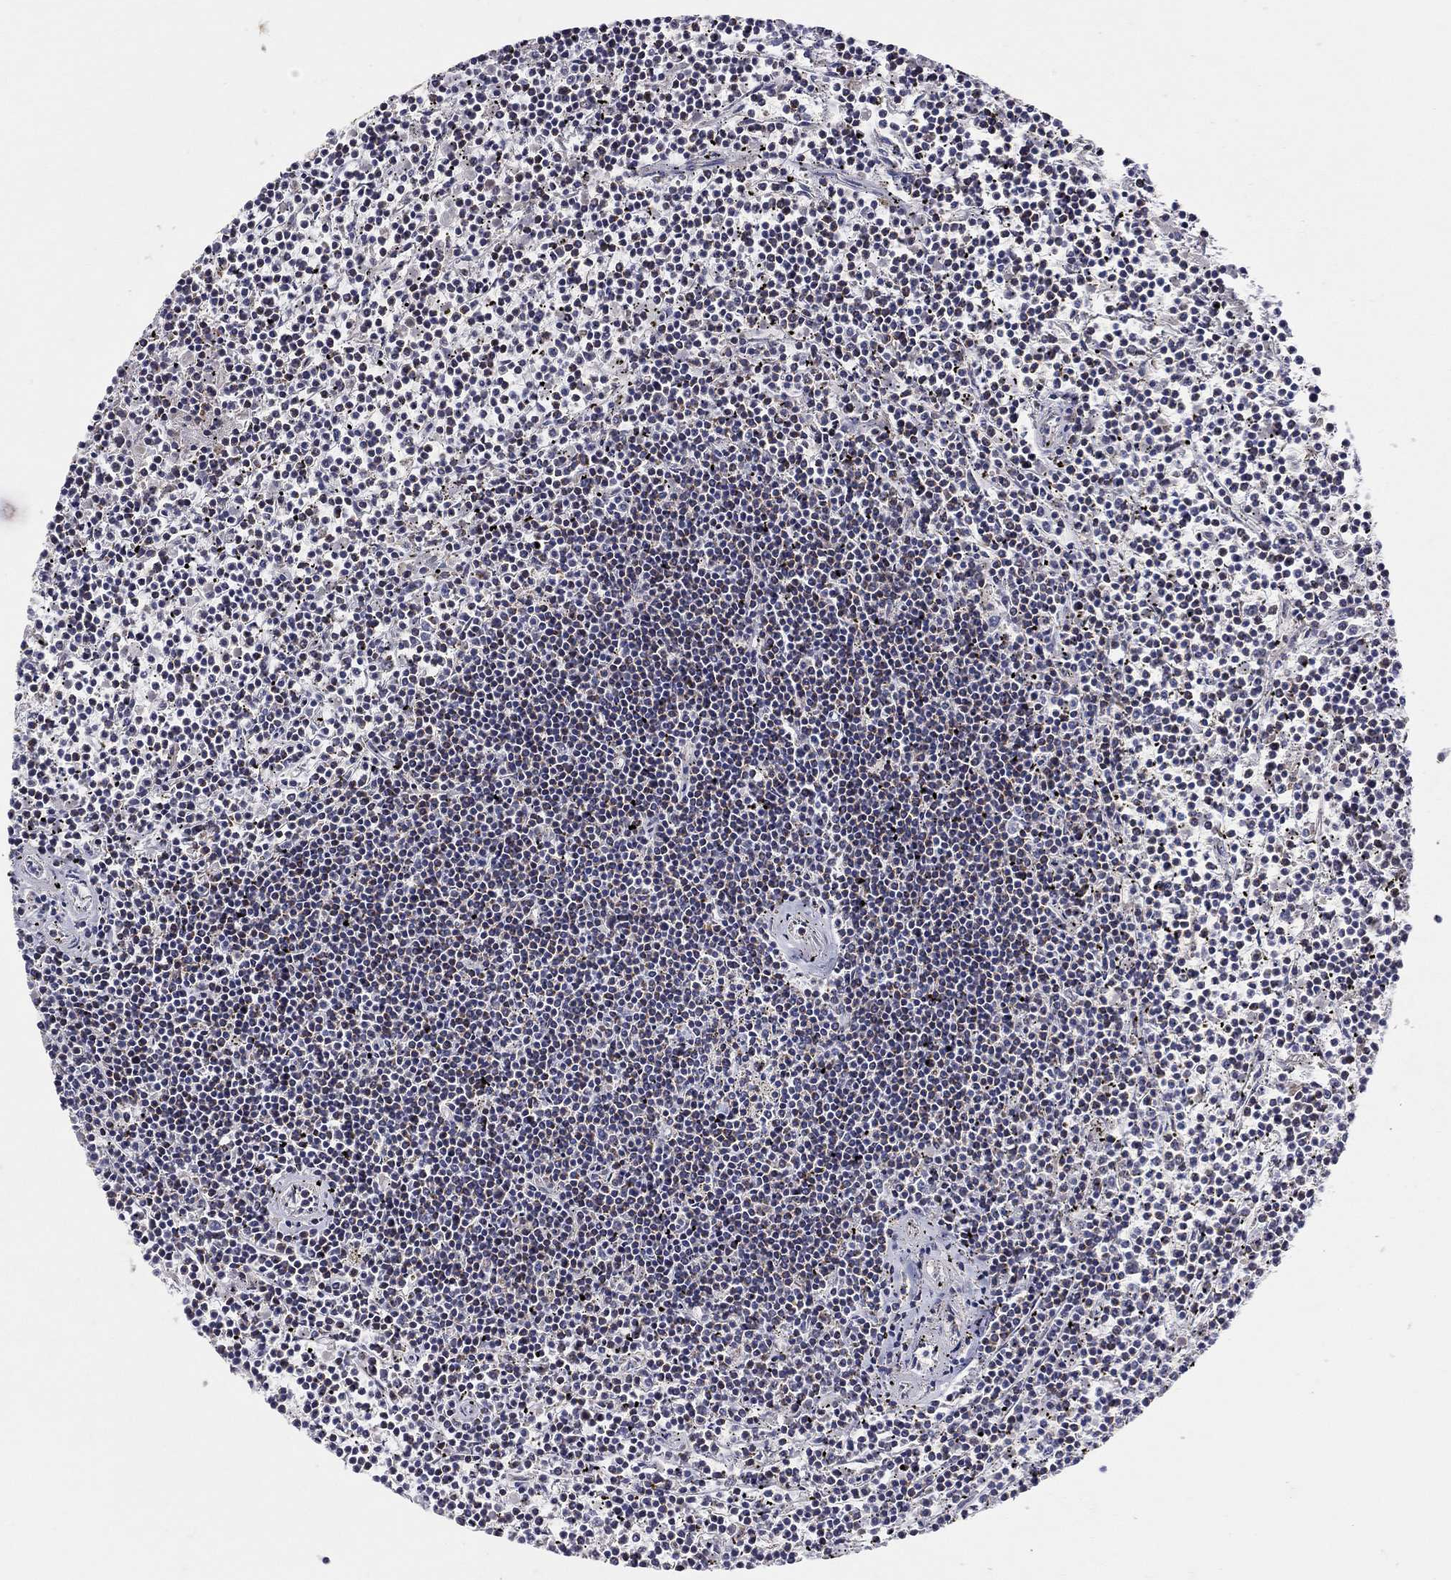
{"staining": {"intensity": "weak", "quantity": "25%-75%", "location": "cytoplasmic/membranous"}, "tissue": "lymphoma", "cell_type": "Tumor cells", "image_type": "cancer", "snomed": [{"axis": "morphology", "description": "Malignant lymphoma, non-Hodgkin's type, Low grade"}, {"axis": "topography", "description": "Spleen"}], "caption": "Lymphoma stained for a protein exhibits weak cytoplasmic/membranous positivity in tumor cells.", "gene": "HMX2", "patient": {"sex": "female", "age": 19}}